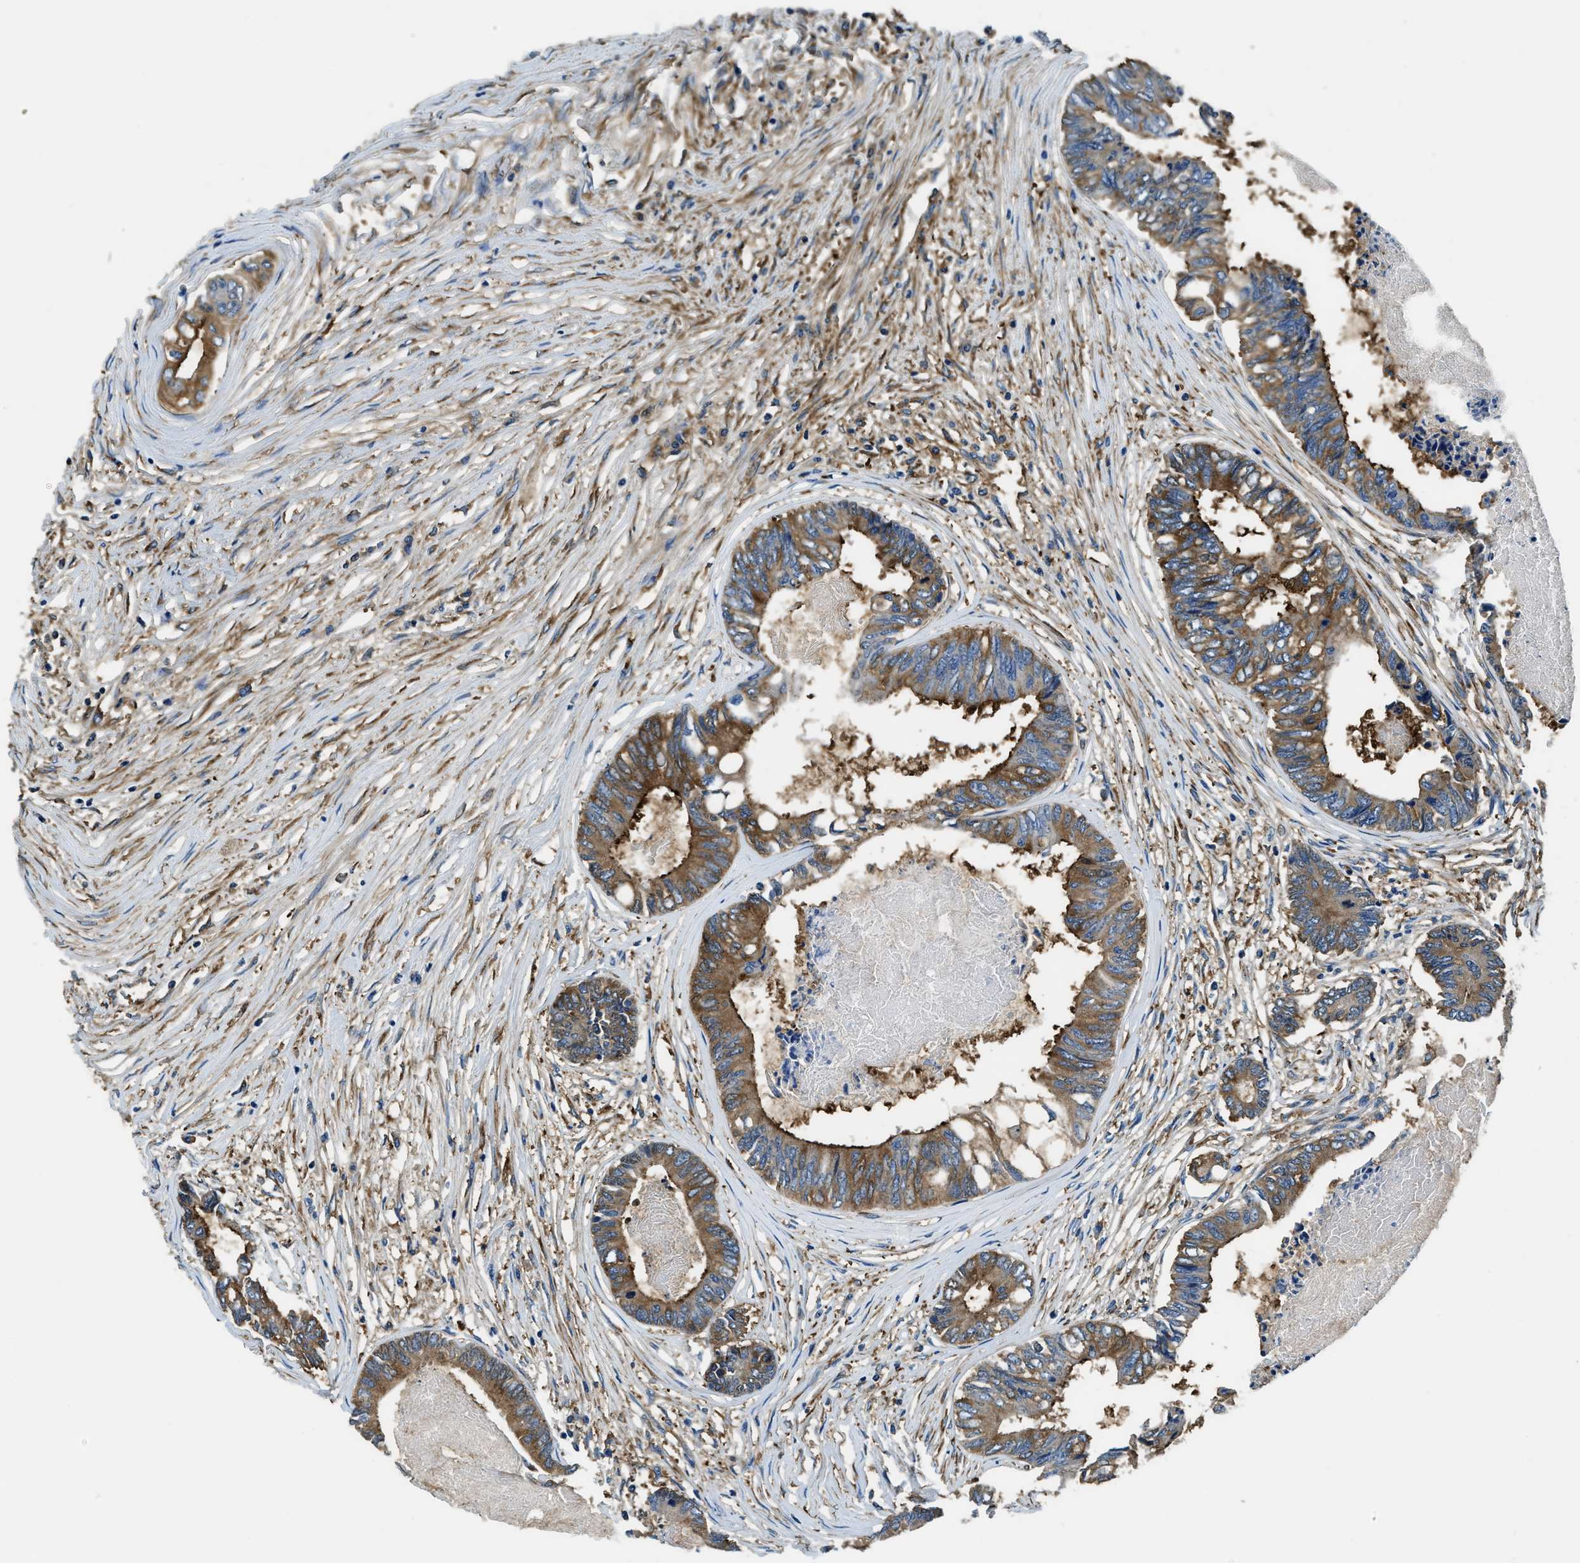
{"staining": {"intensity": "moderate", "quantity": "25%-75%", "location": "cytoplasmic/membranous"}, "tissue": "colorectal cancer", "cell_type": "Tumor cells", "image_type": "cancer", "snomed": [{"axis": "morphology", "description": "Adenocarcinoma, NOS"}, {"axis": "topography", "description": "Rectum"}], "caption": "Colorectal cancer stained with a protein marker displays moderate staining in tumor cells.", "gene": "EEA1", "patient": {"sex": "male", "age": 63}}